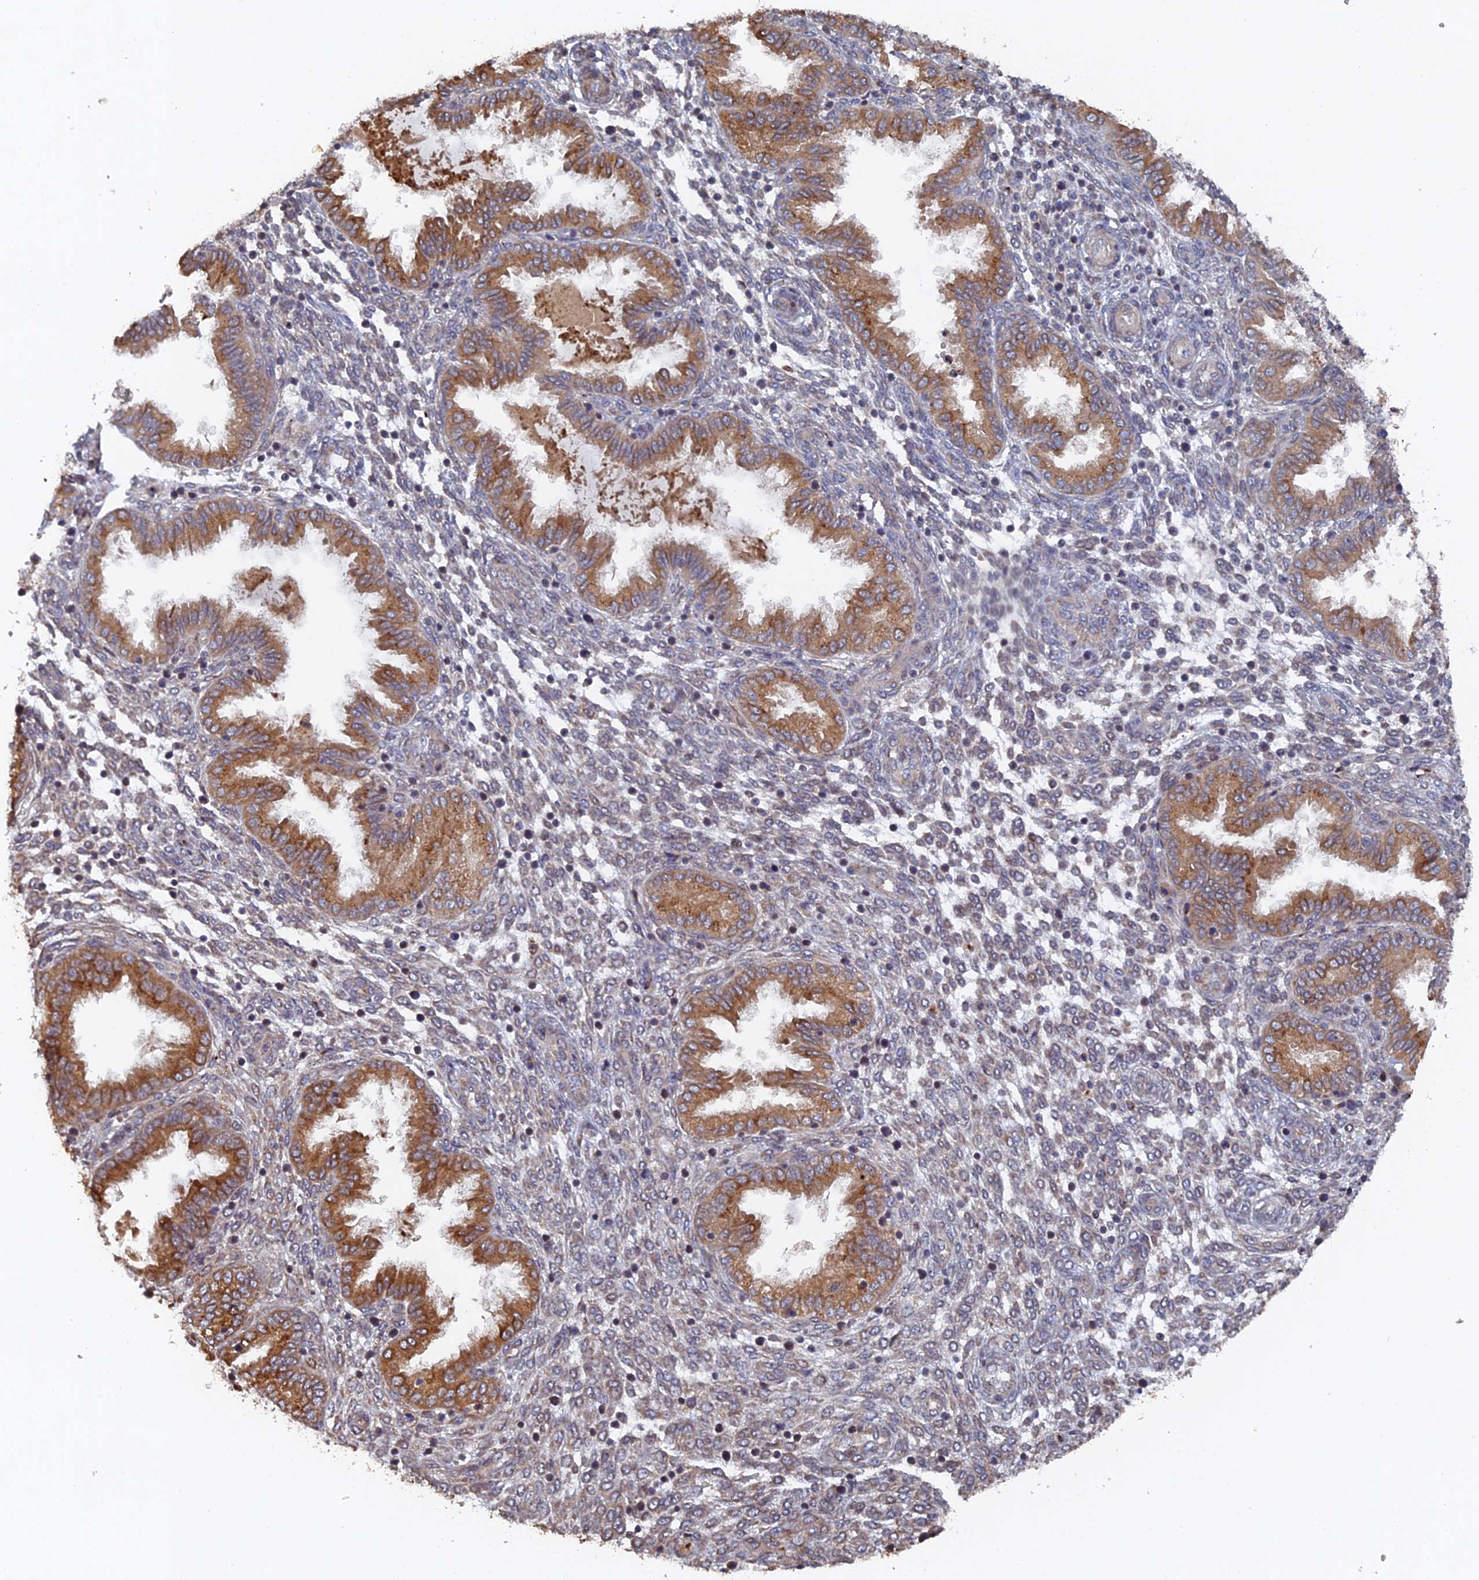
{"staining": {"intensity": "weak", "quantity": "<25%", "location": "cytoplasmic/membranous"}, "tissue": "endometrium", "cell_type": "Cells in endometrial stroma", "image_type": "normal", "snomed": [{"axis": "morphology", "description": "Normal tissue, NOS"}, {"axis": "topography", "description": "Endometrium"}], "caption": "High magnification brightfield microscopy of unremarkable endometrium stained with DAB (3,3'-diaminobenzidine) (brown) and counterstained with hematoxylin (blue): cells in endometrial stroma show no significant expression. (IHC, brightfield microscopy, high magnification).", "gene": "VPS37C", "patient": {"sex": "female", "age": 33}}